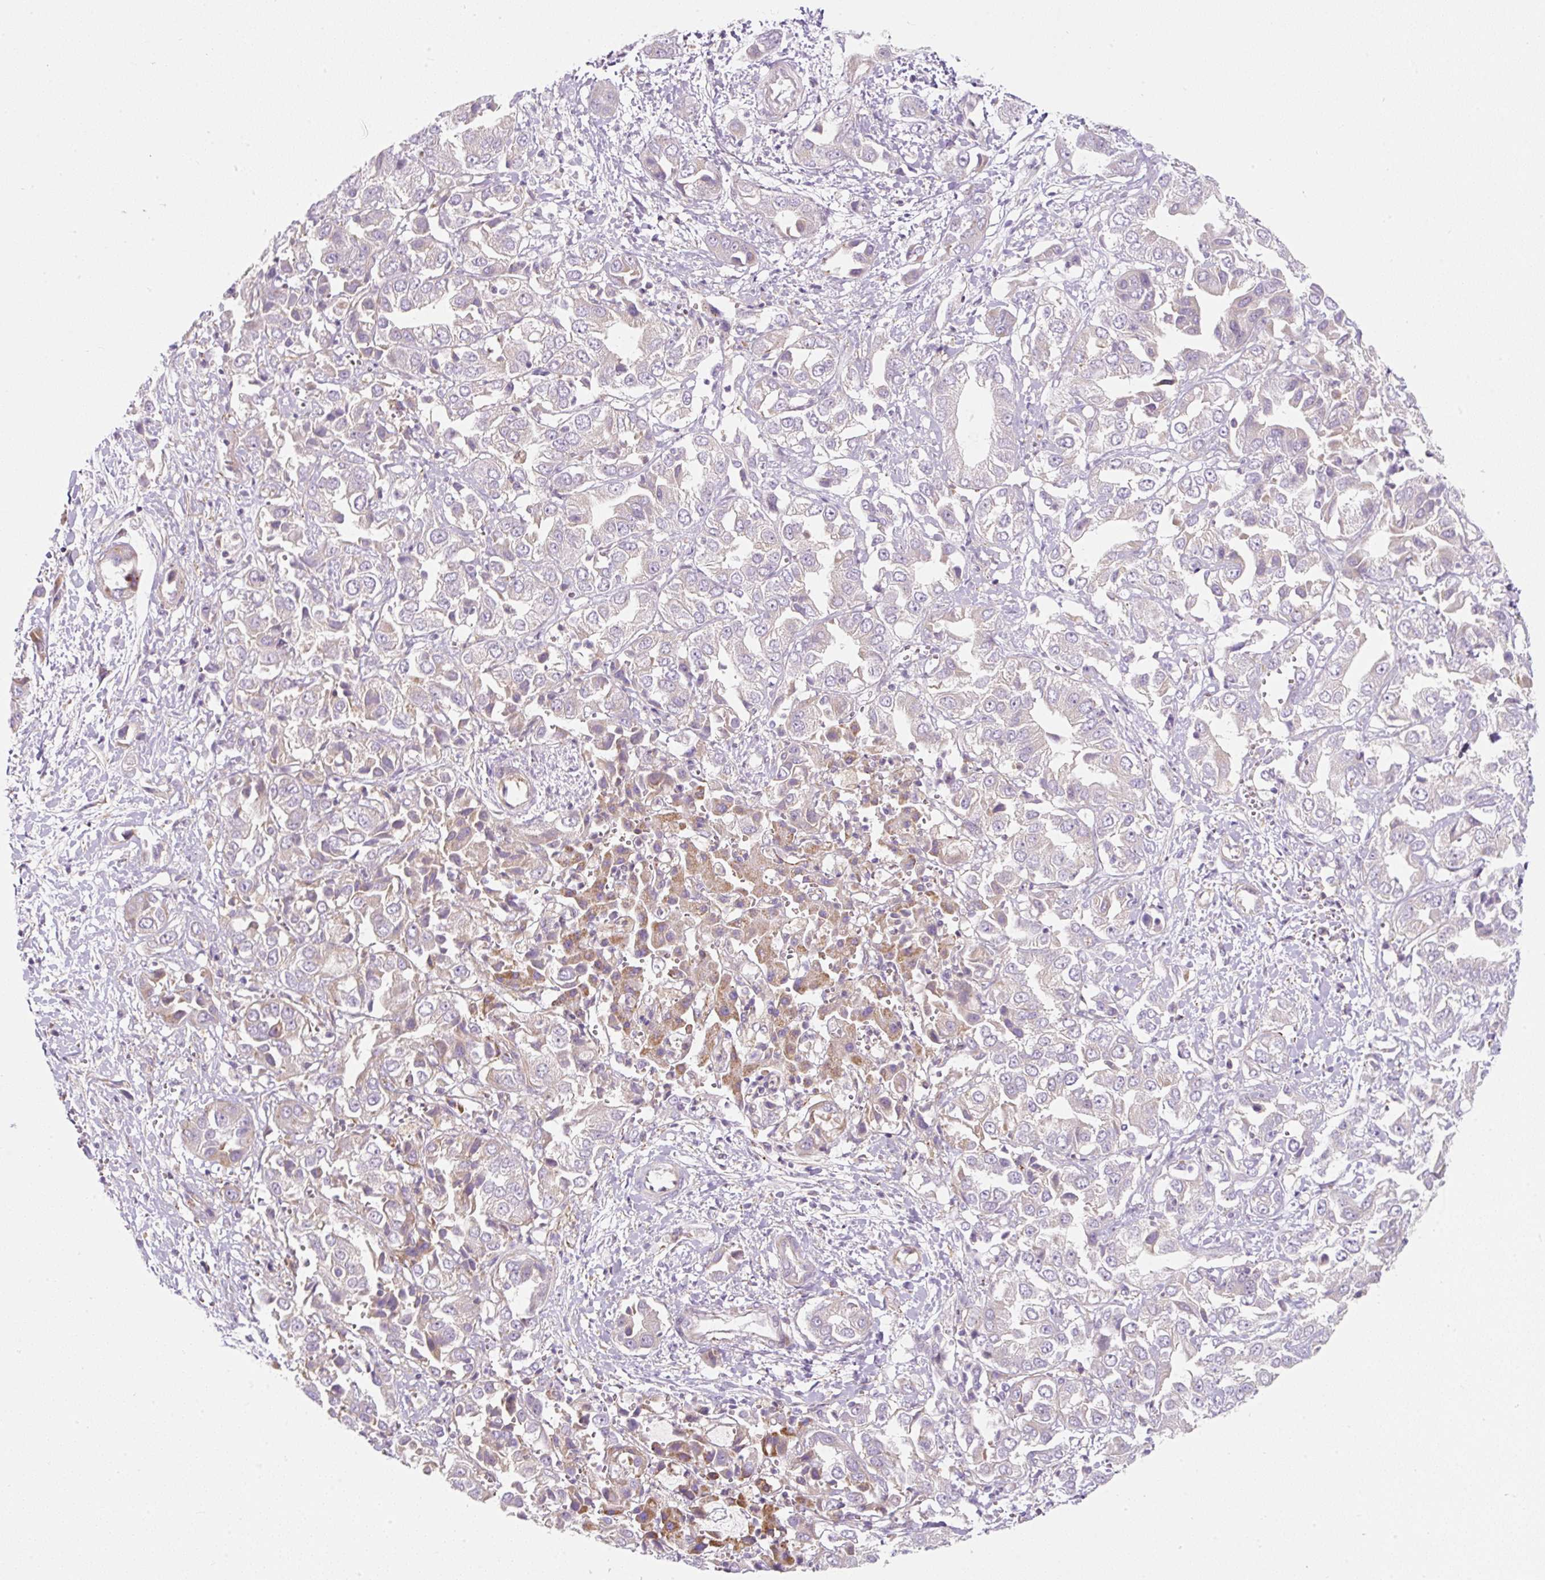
{"staining": {"intensity": "negative", "quantity": "none", "location": "none"}, "tissue": "liver cancer", "cell_type": "Tumor cells", "image_type": "cancer", "snomed": [{"axis": "morphology", "description": "Cholangiocarcinoma"}, {"axis": "topography", "description": "Liver"}], "caption": "Tumor cells are negative for brown protein staining in liver cholangiocarcinoma.", "gene": "ERAP2", "patient": {"sex": "female", "age": 52}}